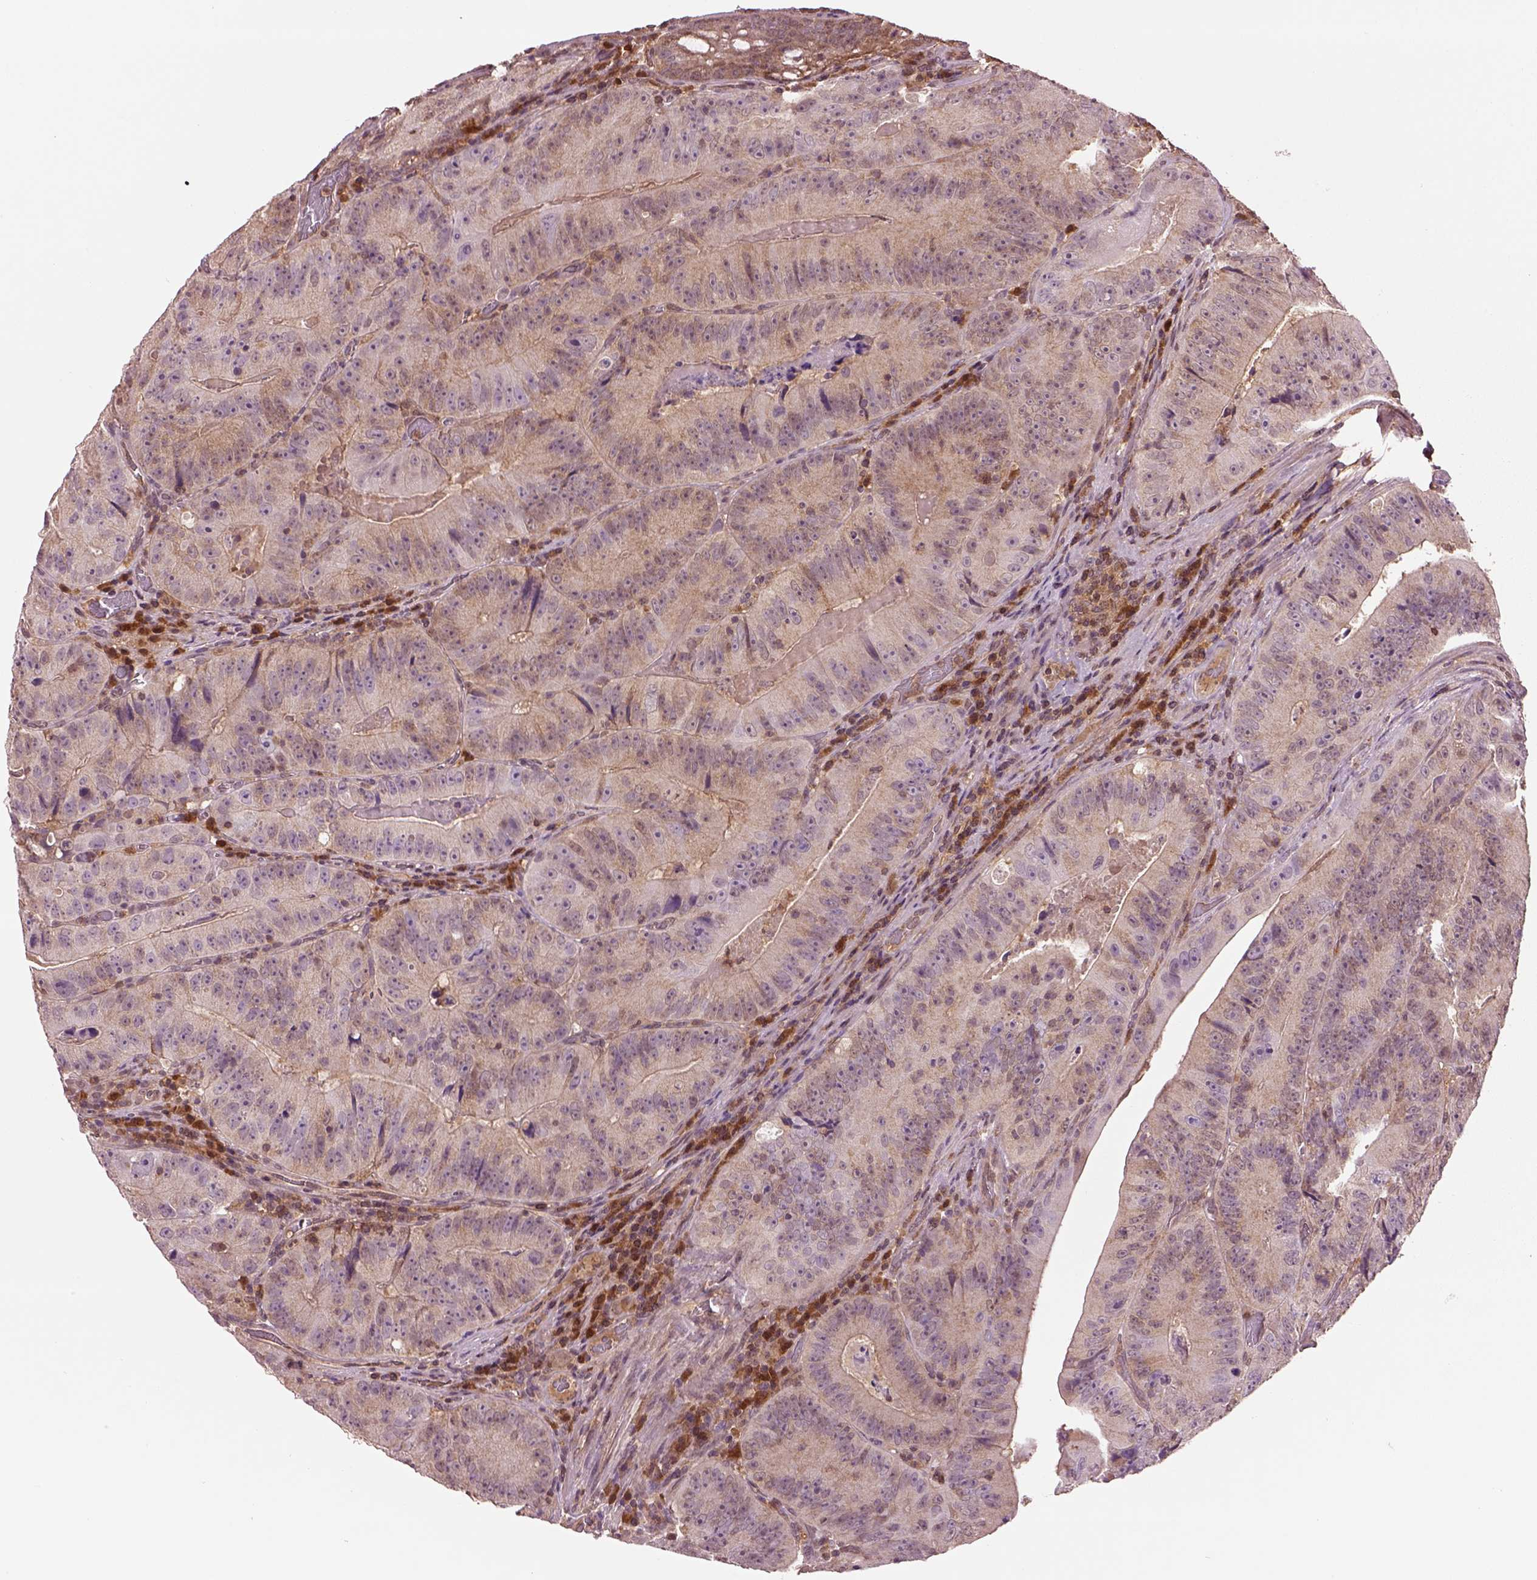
{"staining": {"intensity": "weak", "quantity": ">75%", "location": "cytoplasmic/membranous"}, "tissue": "colorectal cancer", "cell_type": "Tumor cells", "image_type": "cancer", "snomed": [{"axis": "morphology", "description": "Adenocarcinoma, NOS"}, {"axis": "topography", "description": "Colon"}], "caption": "Tumor cells reveal low levels of weak cytoplasmic/membranous positivity in about >75% of cells in human adenocarcinoma (colorectal). (DAB (3,3'-diaminobenzidine) = brown stain, brightfield microscopy at high magnification).", "gene": "MDP1", "patient": {"sex": "female", "age": 86}}